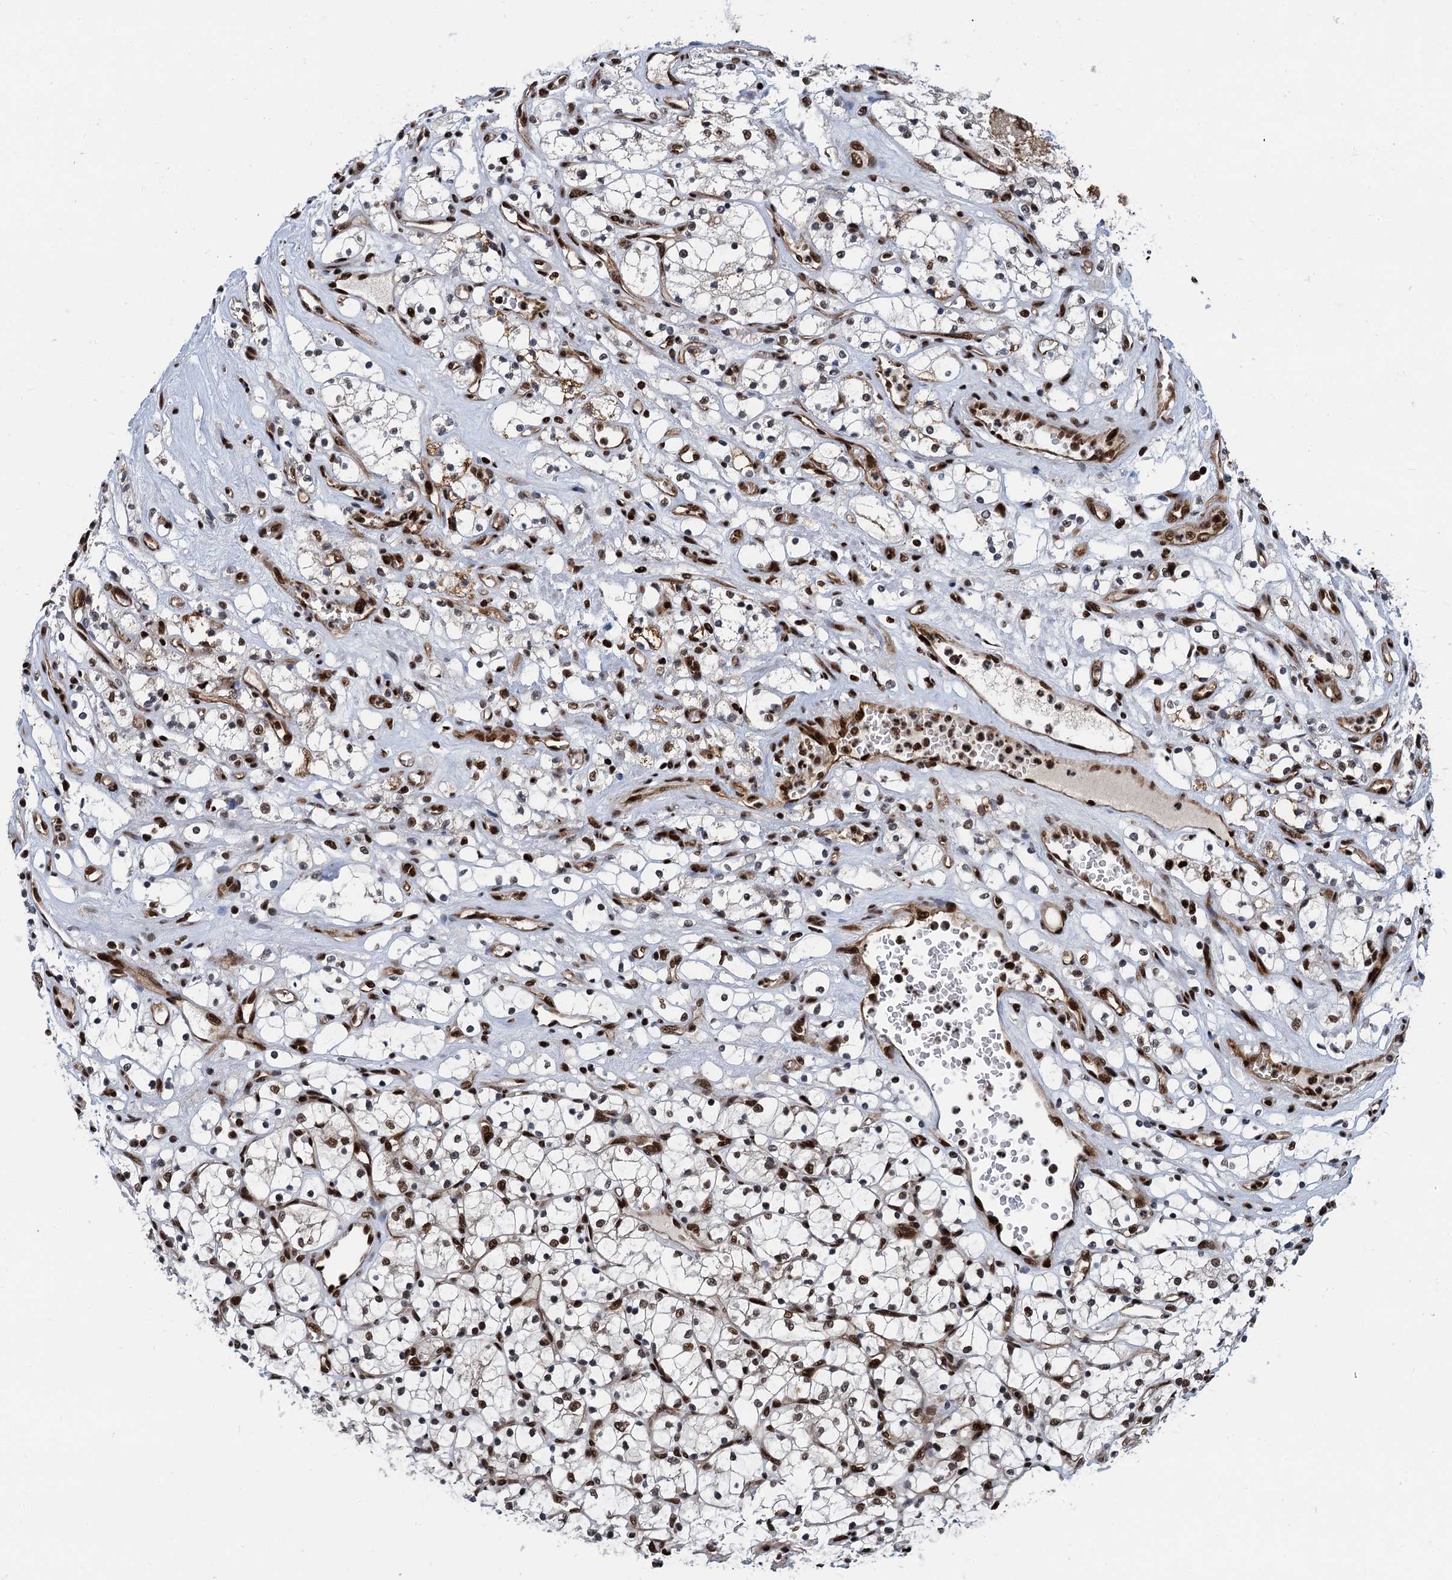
{"staining": {"intensity": "moderate", "quantity": "25%-75%", "location": "nuclear"}, "tissue": "renal cancer", "cell_type": "Tumor cells", "image_type": "cancer", "snomed": [{"axis": "morphology", "description": "Adenocarcinoma, NOS"}, {"axis": "topography", "description": "Kidney"}], "caption": "Immunohistochemistry (IHC) (DAB (3,3'-diaminobenzidine)) staining of human renal cancer displays moderate nuclear protein staining in about 25%-75% of tumor cells. (brown staining indicates protein expression, while blue staining denotes nuclei).", "gene": "PPP4R1", "patient": {"sex": "female", "age": 69}}